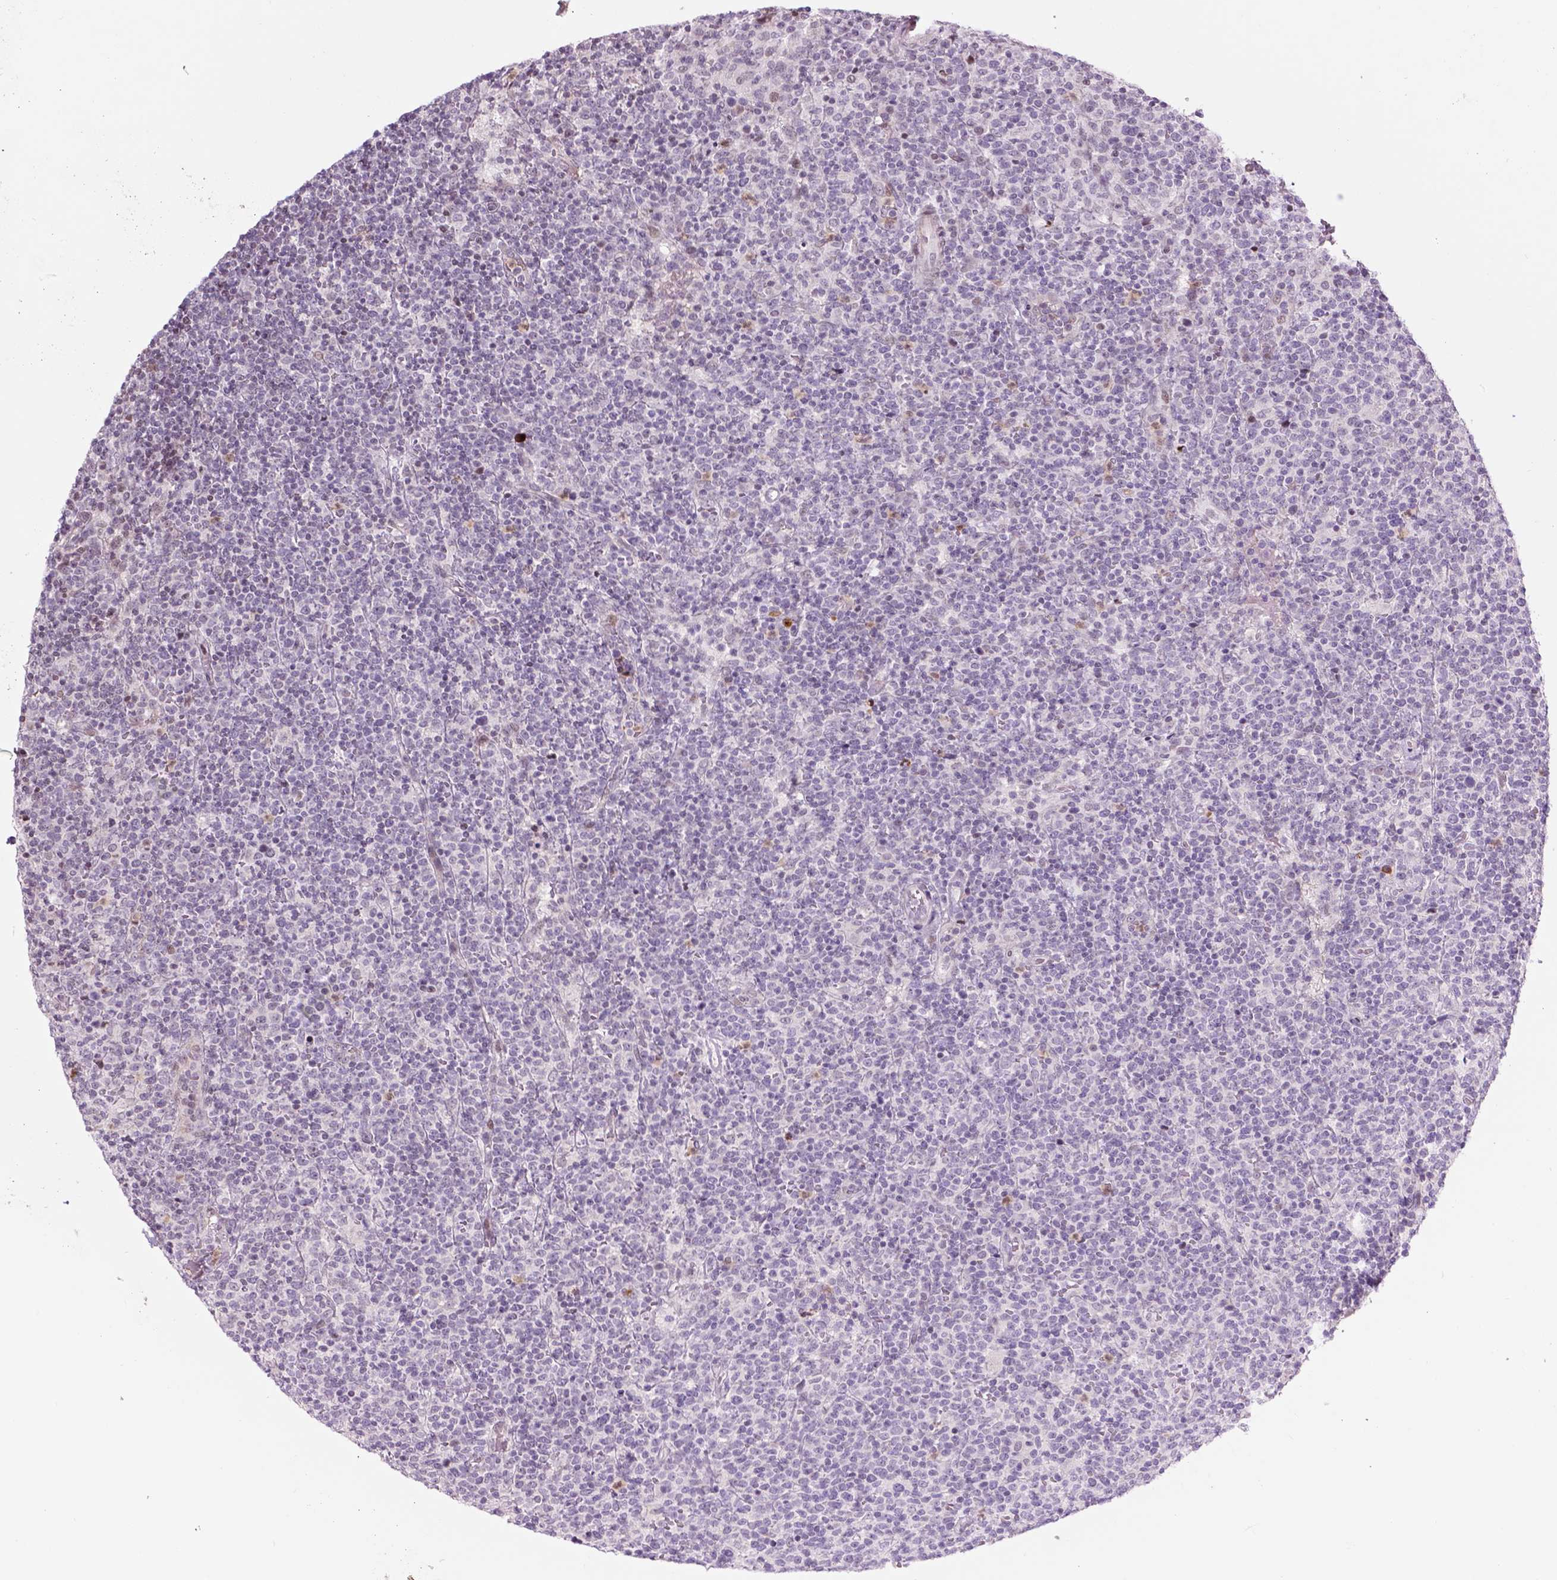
{"staining": {"intensity": "negative", "quantity": "none", "location": "none"}, "tissue": "lymphoma", "cell_type": "Tumor cells", "image_type": "cancer", "snomed": [{"axis": "morphology", "description": "Malignant lymphoma, non-Hodgkin's type, High grade"}, {"axis": "topography", "description": "Lymph node"}], "caption": "The IHC micrograph has no significant staining in tumor cells of high-grade malignant lymphoma, non-Hodgkin's type tissue.", "gene": "PTPN18", "patient": {"sex": "male", "age": 61}}